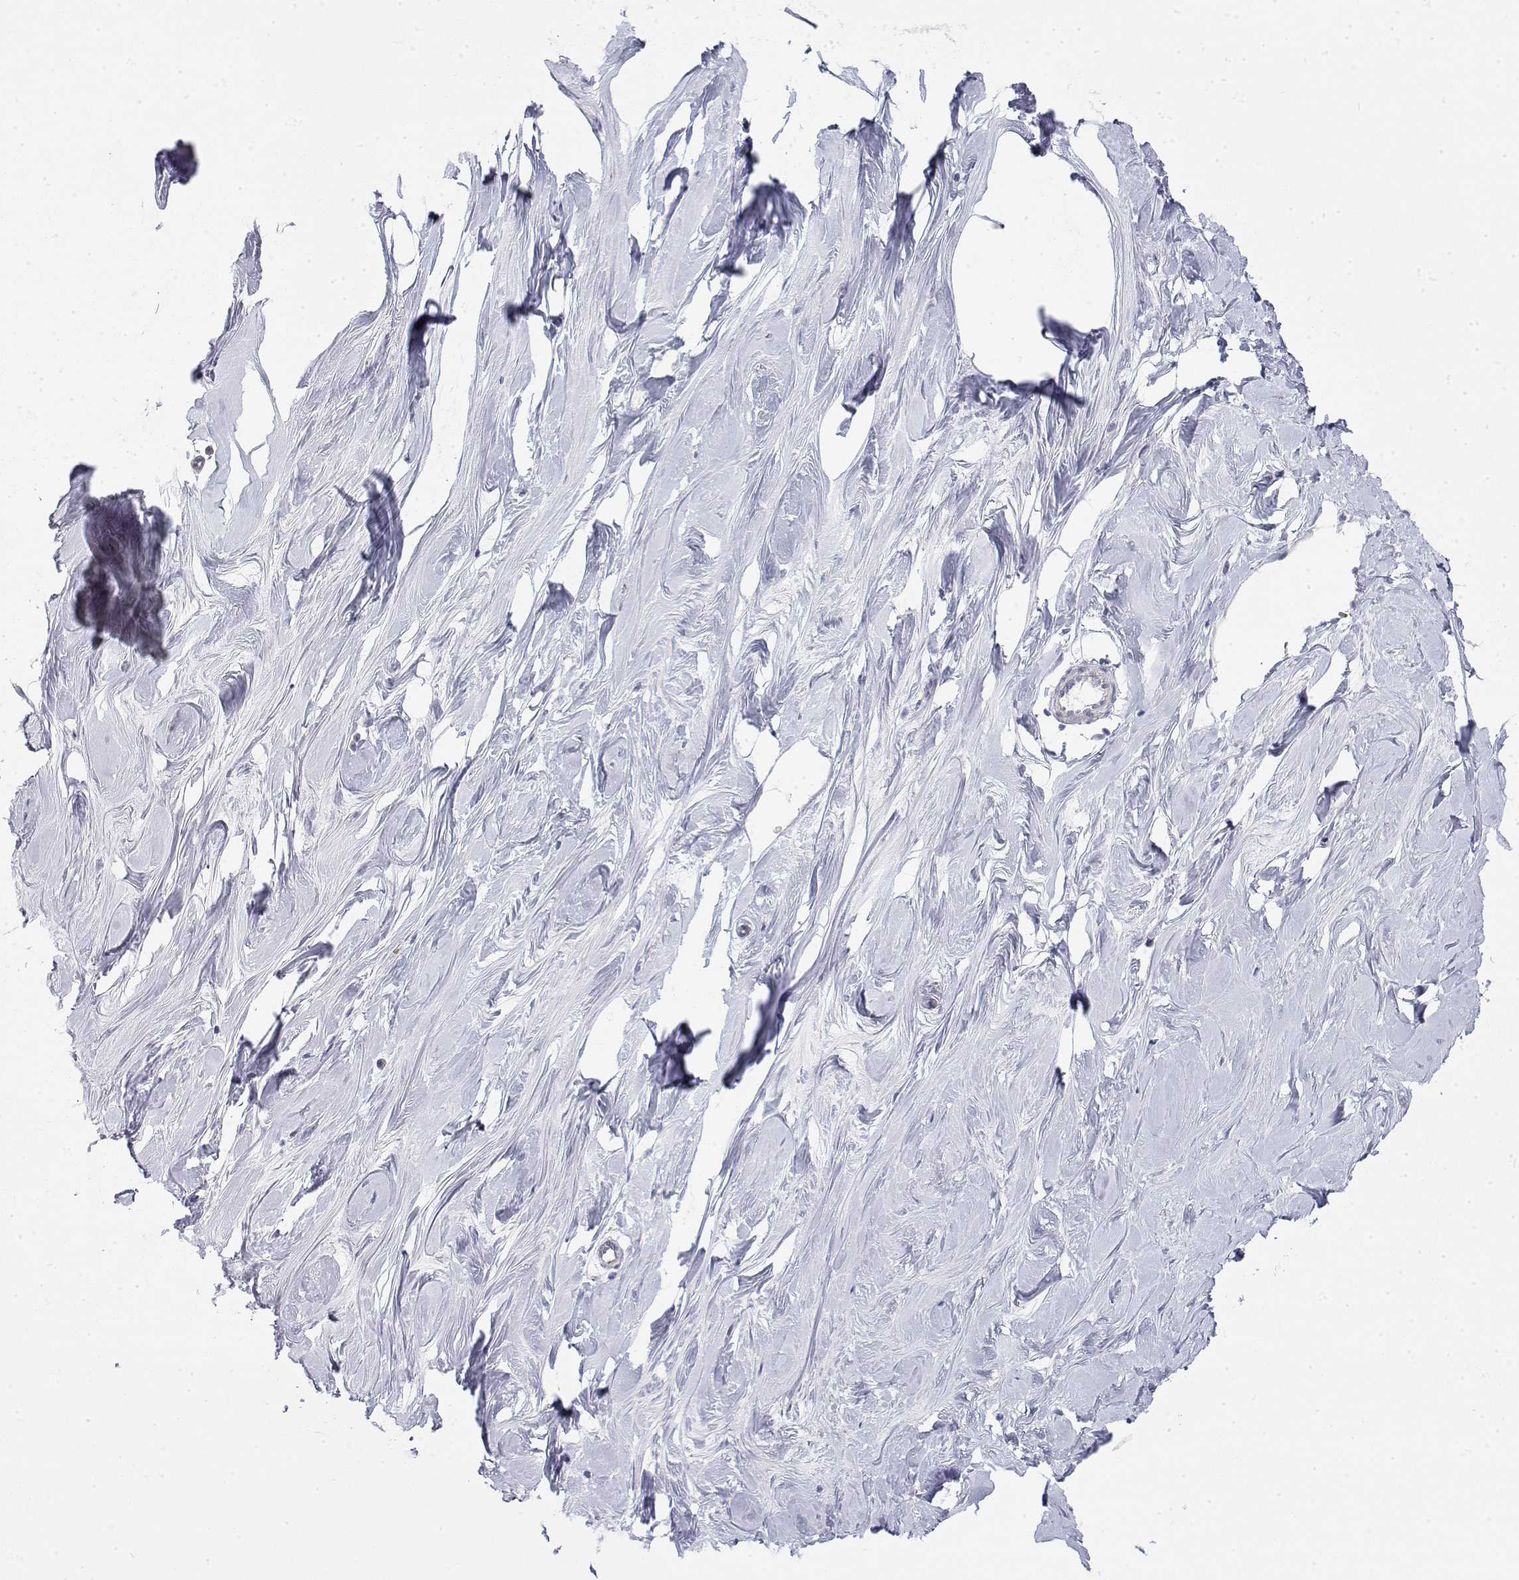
{"staining": {"intensity": "negative", "quantity": "none", "location": "none"}, "tissue": "breast", "cell_type": "Adipocytes", "image_type": "normal", "snomed": [{"axis": "morphology", "description": "Normal tissue, NOS"}, {"axis": "topography", "description": "Breast"}], "caption": "IHC photomicrograph of unremarkable breast: human breast stained with DAB (3,3'-diaminobenzidine) demonstrates no significant protein expression in adipocytes. Brightfield microscopy of immunohistochemistry stained with DAB (3,3'-diaminobenzidine) (brown) and hematoxylin (blue), captured at high magnification.", "gene": "MISP", "patient": {"sex": "female", "age": 27}}